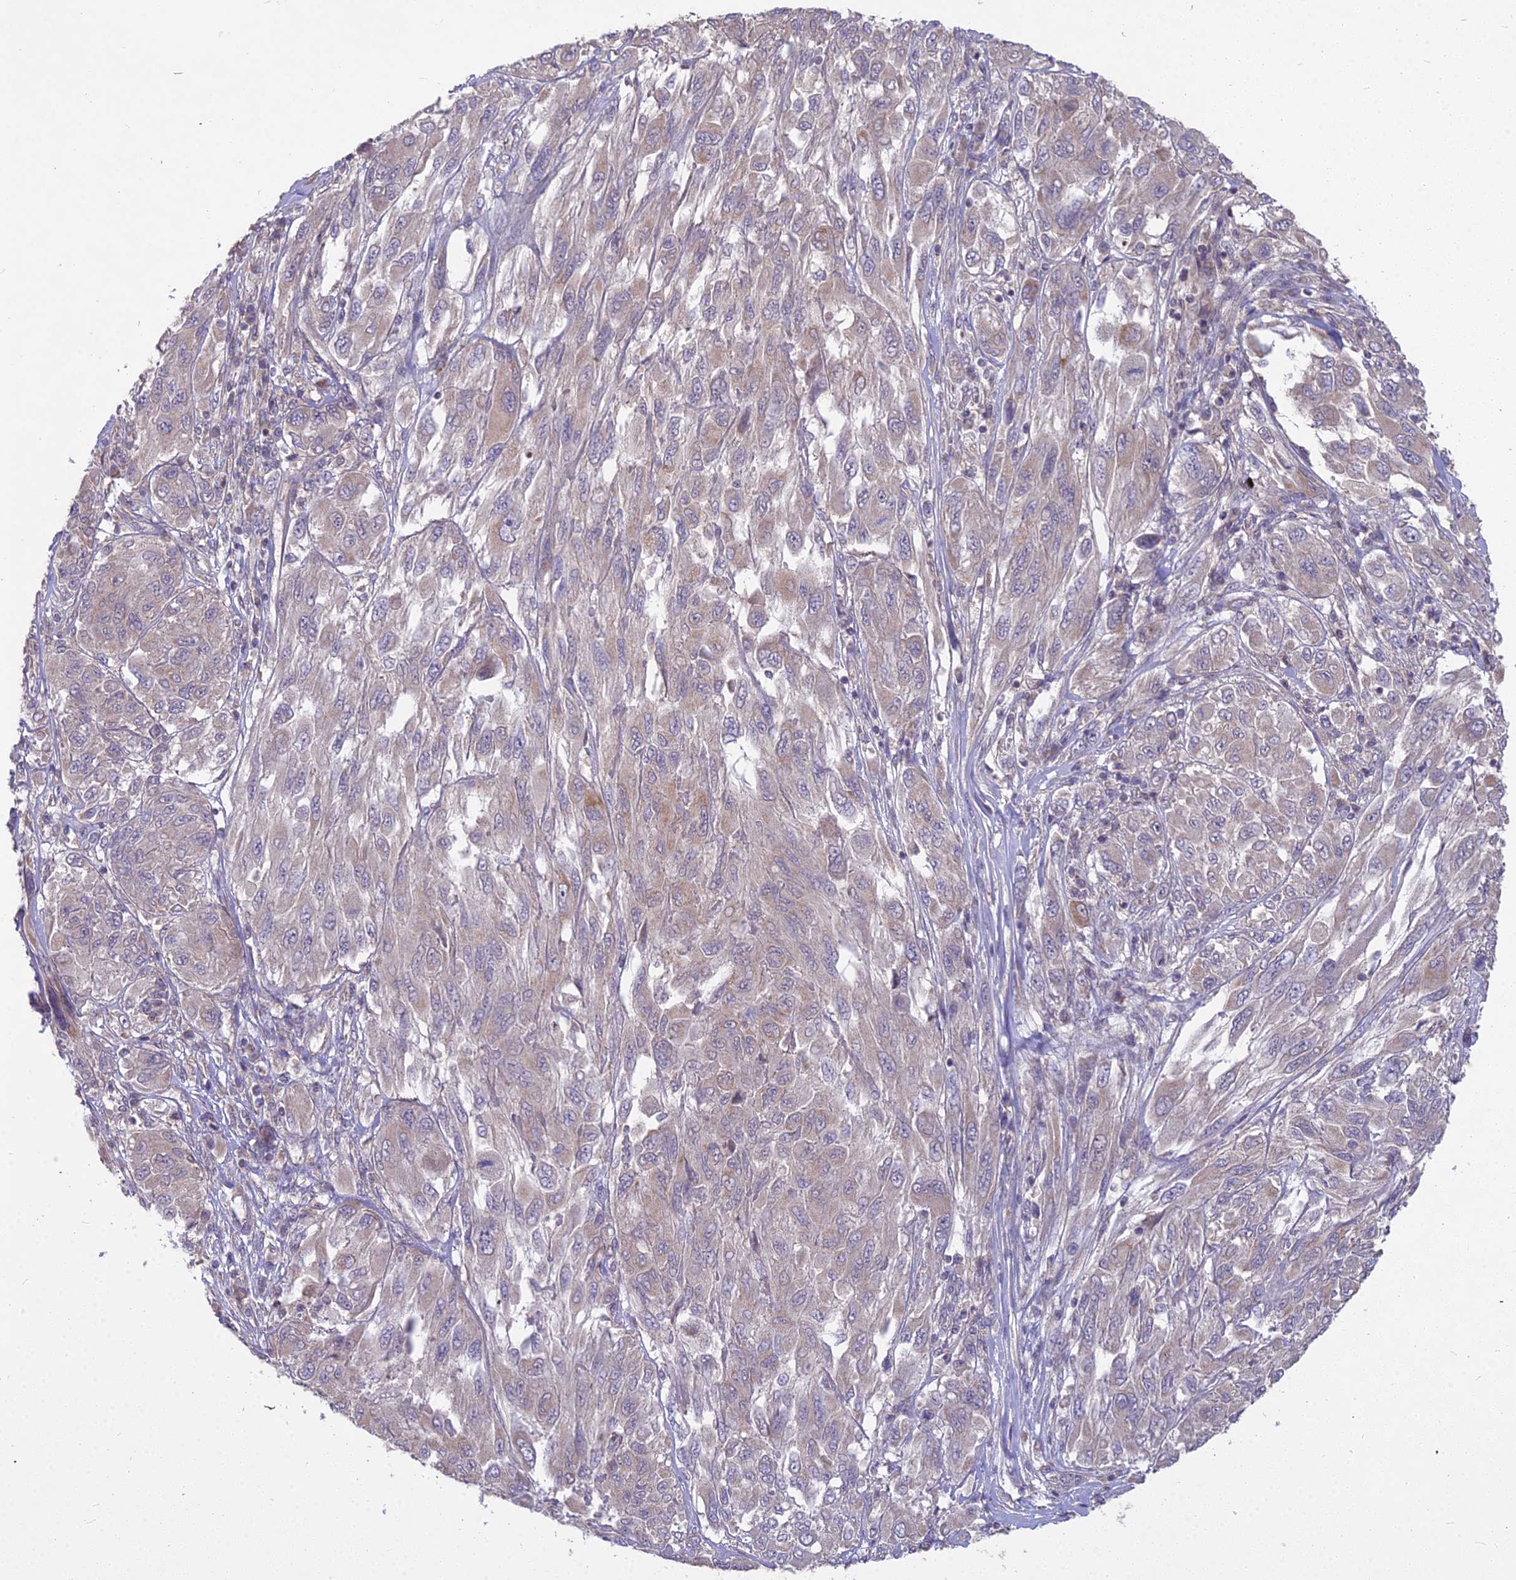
{"staining": {"intensity": "weak", "quantity": ">75%", "location": "cytoplasmic/membranous"}, "tissue": "melanoma", "cell_type": "Tumor cells", "image_type": "cancer", "snomed": [{"axis": "morphology", "description": "Malignant melanoma, NOS"}, {"axis": "topography", "description": "Skin"}], "caption": "Immunohistochemistry image of neoplastic tissue: human melanoma stained using IHC reveals low levels of weak protein expression localized specifically in the cytoplasmic/membranous of tumor cells, appearing as a cytoplasmic/membranous brown color.", "gene": "MICU2", "patient": {"sex": "female", "age": 91}}